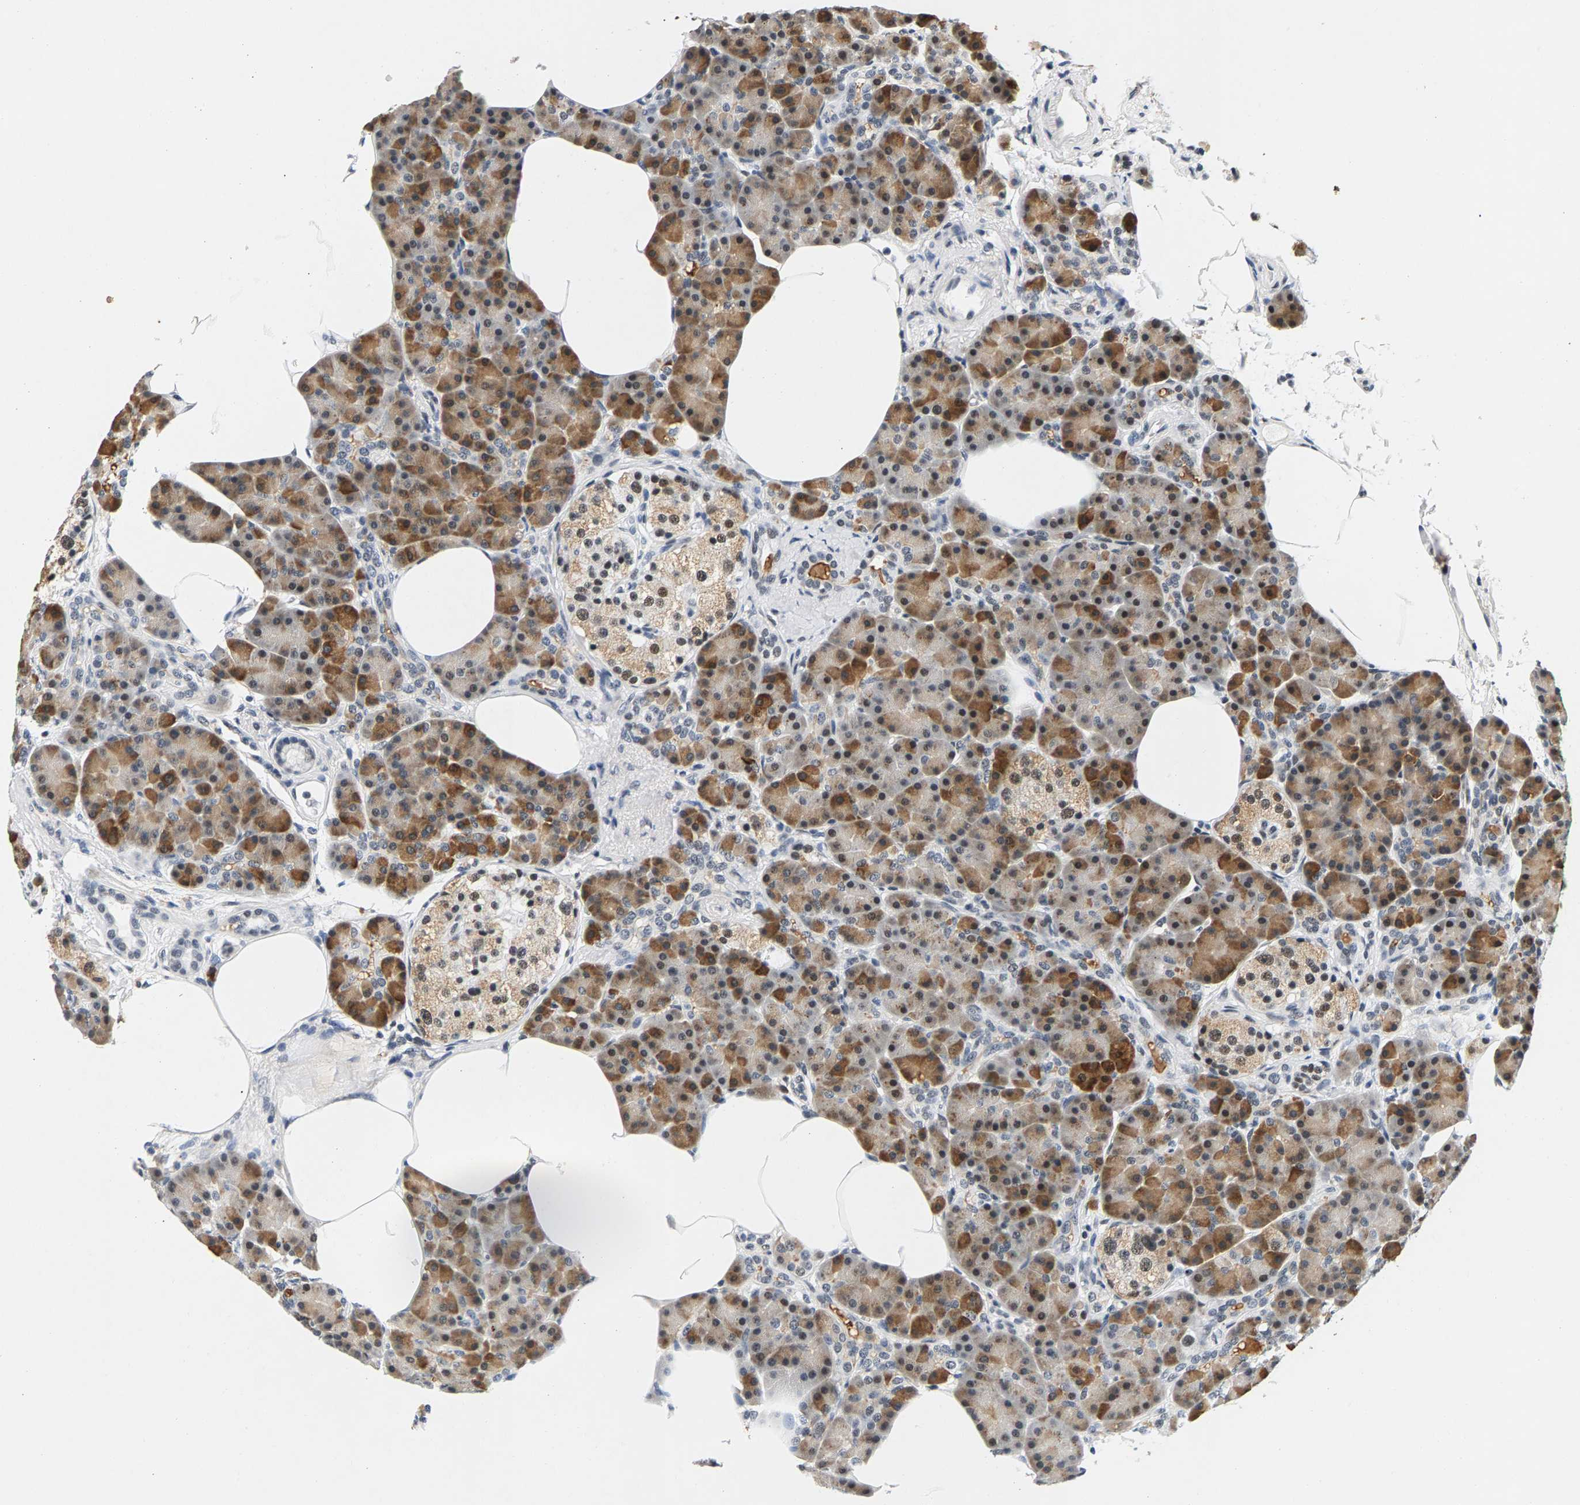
{"staining": {"intensity": "moderate", "quantity": "25%-75%", "location": "cytoplasmic/membranous,nuclear"}, "tissue": "pancreas", "cell_type": "Exocrine glandular cells", "image_type": "normal", "snomed": [{"axis": "morphology", "description": "Normal tissue, NOS"}, {"axis": "topography", "description": "Pancreas"}], "caption": "Brown immunohistochemical staining in benign pancreas exhibits moderate cytoplasmic/membranous,nuclear staining in approximately 25%-75% of exocrine glandular cells. The protein of interest is stained brown, and the nuclei are stained in blue (DAB (3,3'-diaminobenzidine) IHC with brightfield microscopy, high magnification).", "gene": "ATF2", "patient": {"sex": "female", "age": 70}}